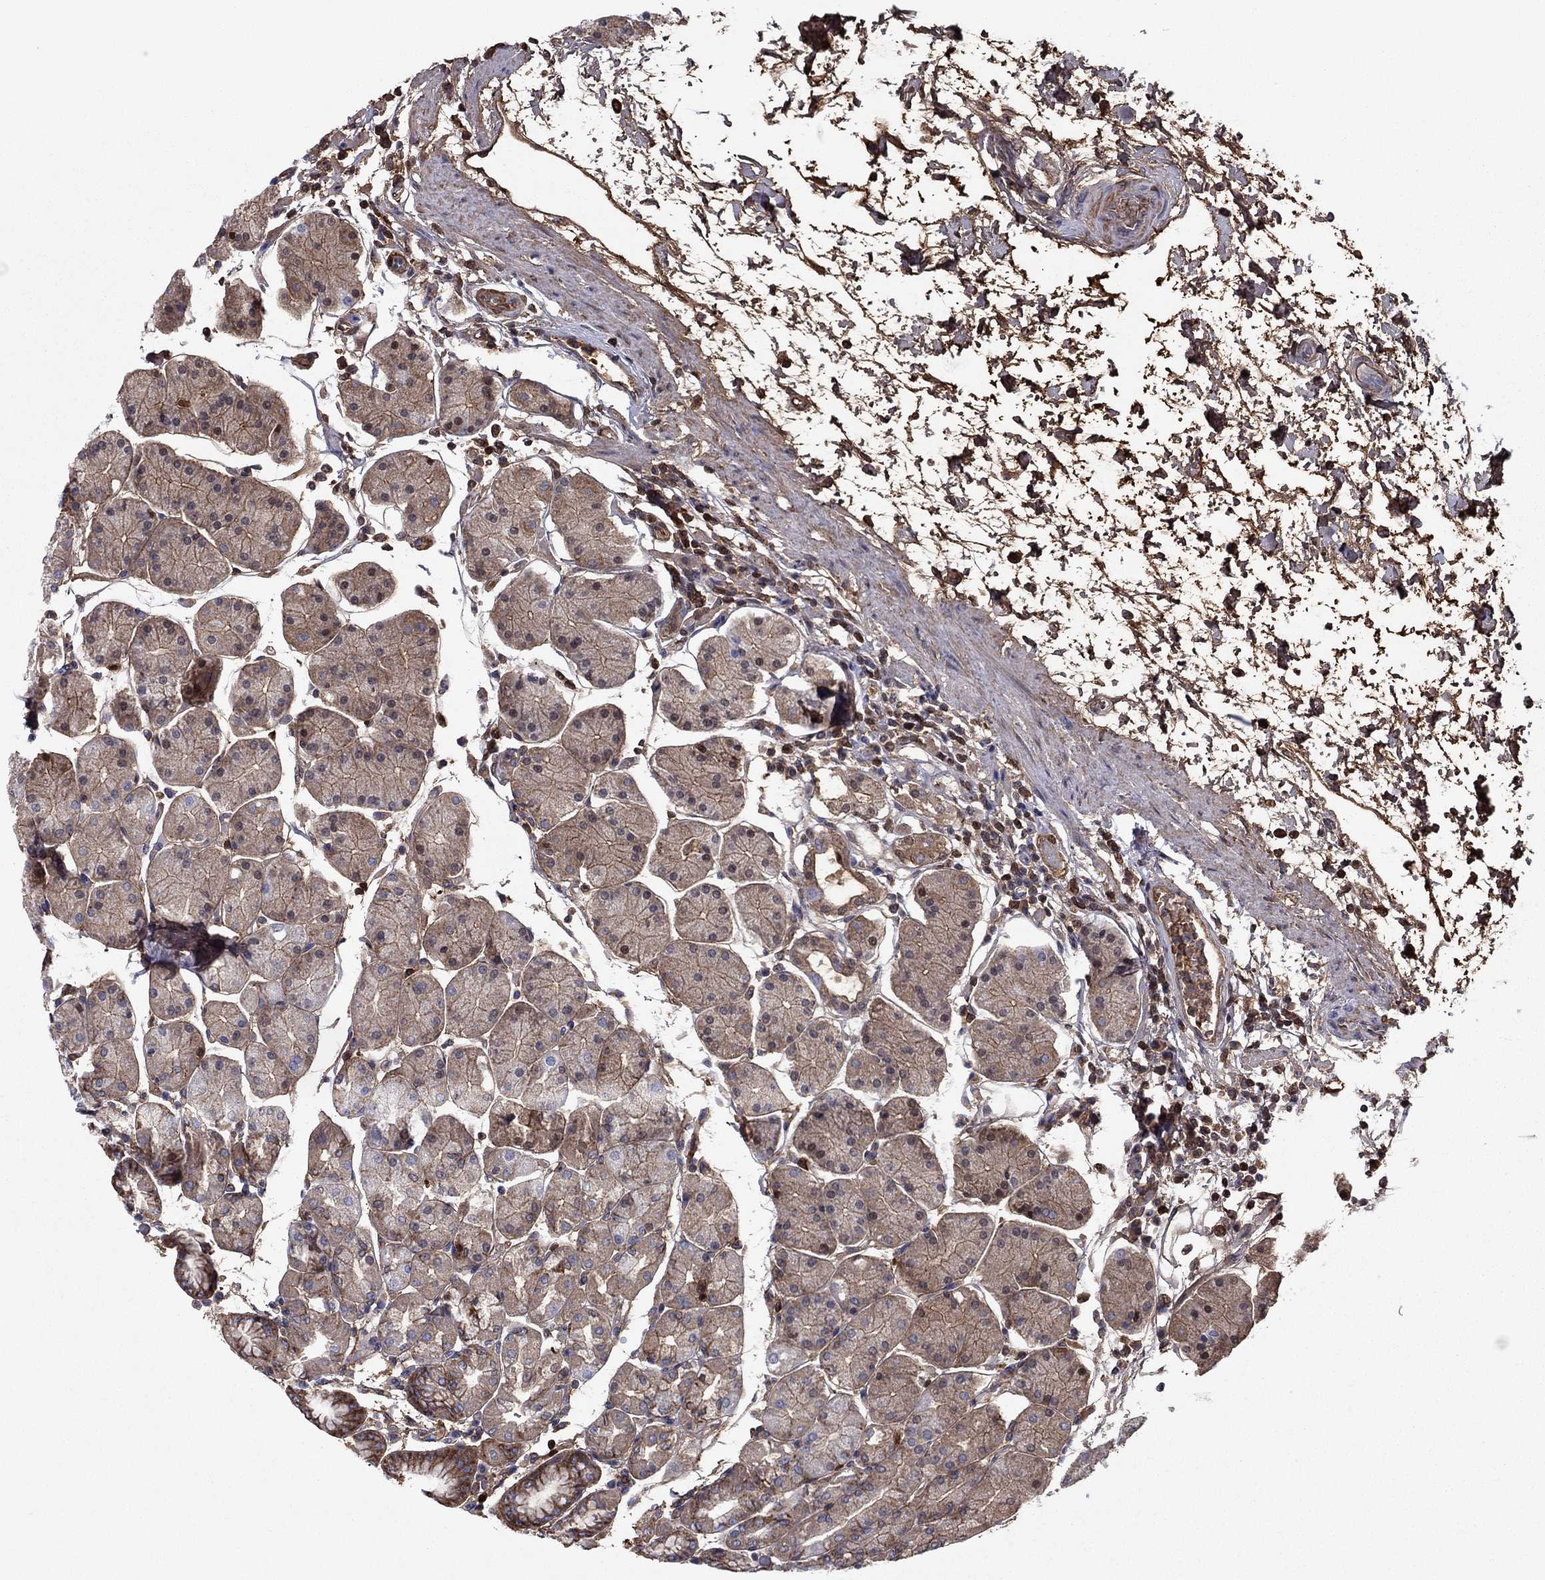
{"staining": {"intensity": "moderate", "quantity": "<25%", "location": "cytoplasmic/membranous"}, "tissue": "stomach", "cell_type": "Glandular cells", "image_type": "normal", "snomed": [{"axis": "morphology", "description": "Normal tissue, NOS"}, {"axis": "topography", "description": "Stomach"}], "caption": "Protein expression analysis of benign human stomach reveals moderate cytoplasmic/membranous staining in about <25% of glandular cells.", "gene": "HPX", "patient": {"sex": "male", "age": 54}}